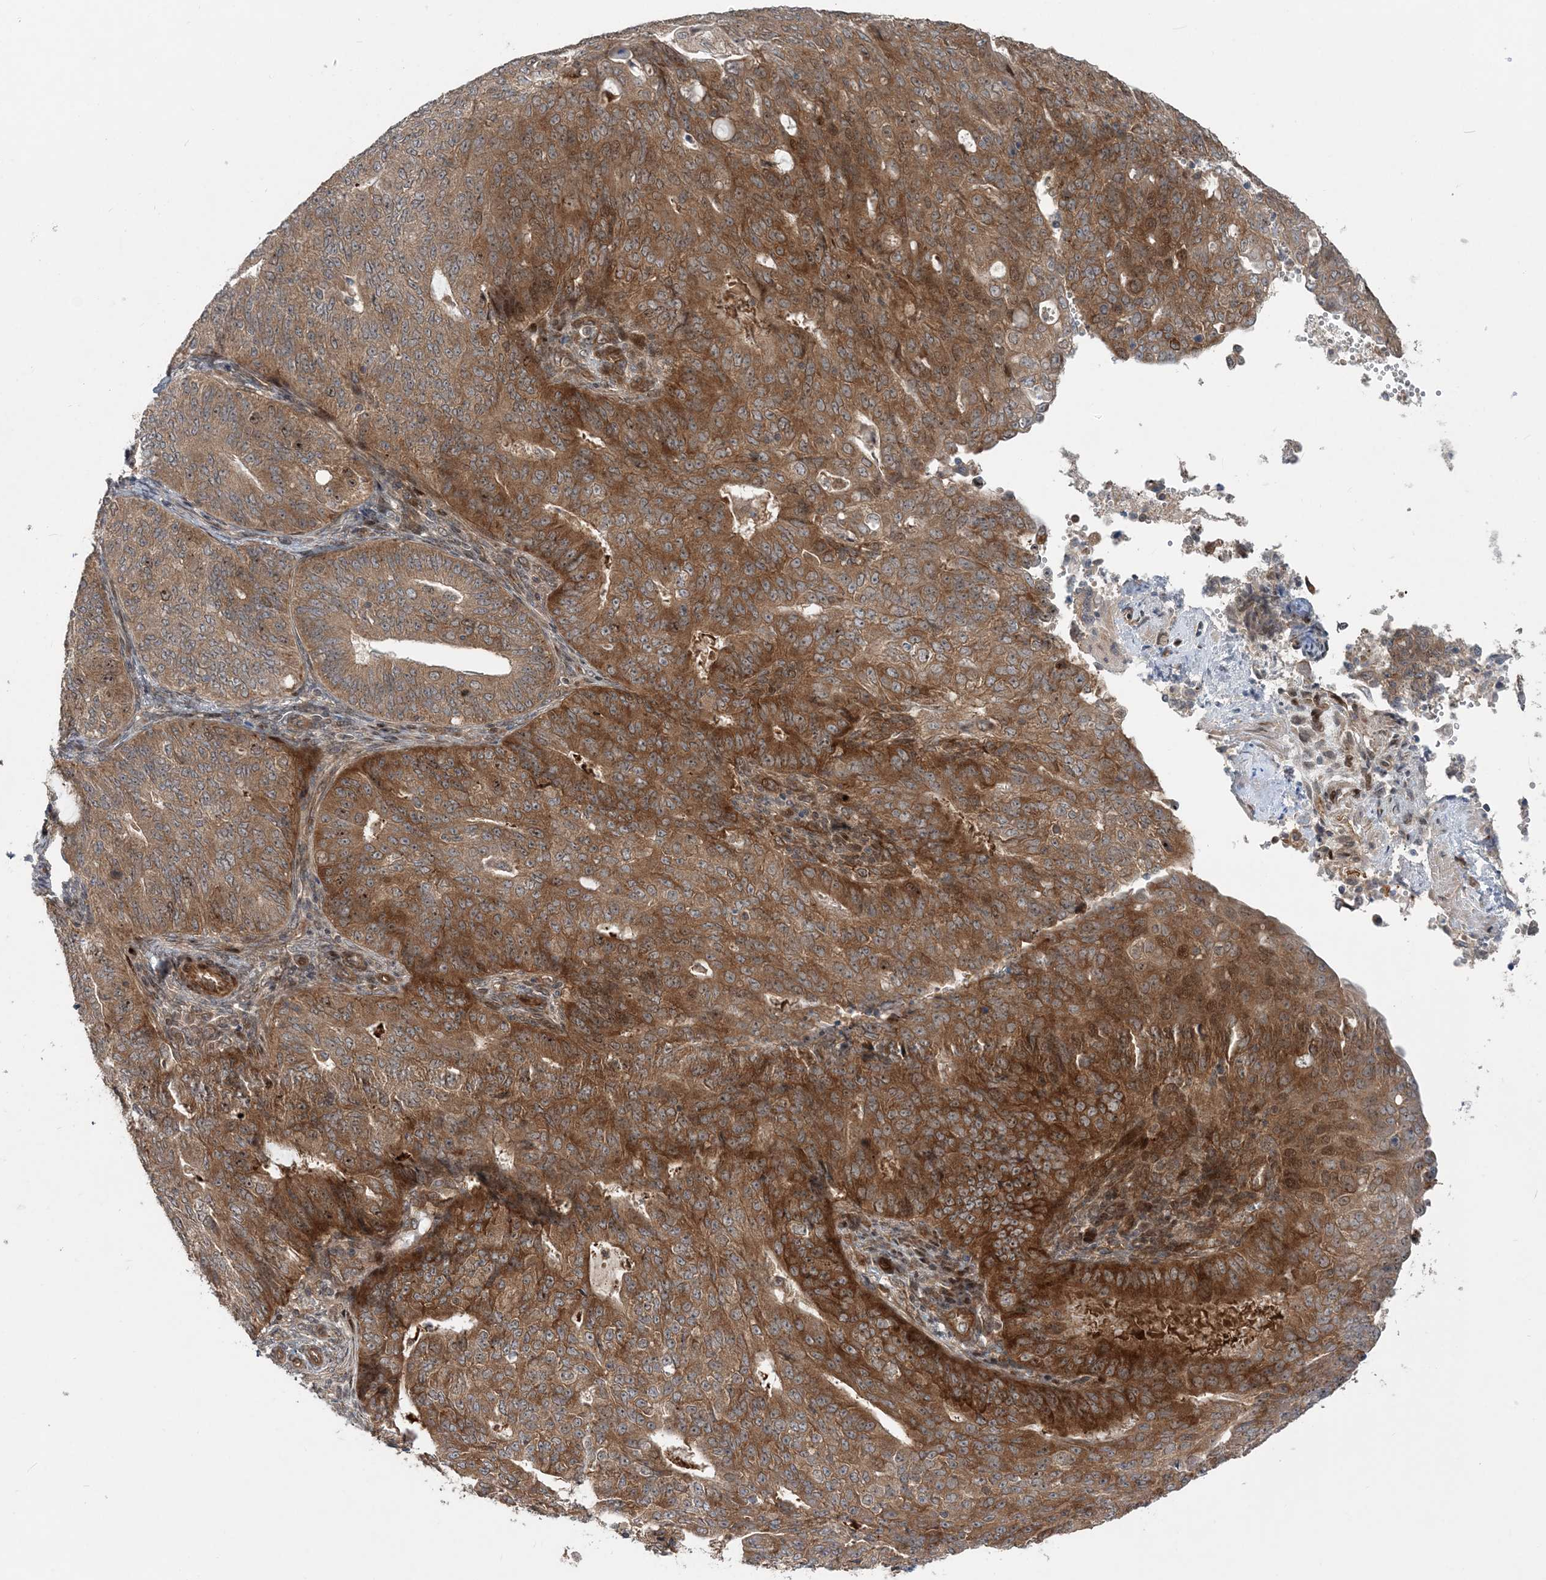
{"staining": {"intensity": "strong", "quantity": ">75%", "location": "cytoplasmic/membranous"}, "tissue": "endometrial cancer", "cell_type": "Tumor cells", "image_type": "cancer", "snomed": [{"axis": "morphology", "description": "Adenocarcinoma, NOS"}, {"axis": "topography", "description": "Endometrium"}], "caption": "Tumor cells display high levels of strong cytoplasmic/membranous expression in approximately >75% of cells in endometrial cancer.", "gene": "GEMIN5", "patient": {"sex": "female", "age": 32}}